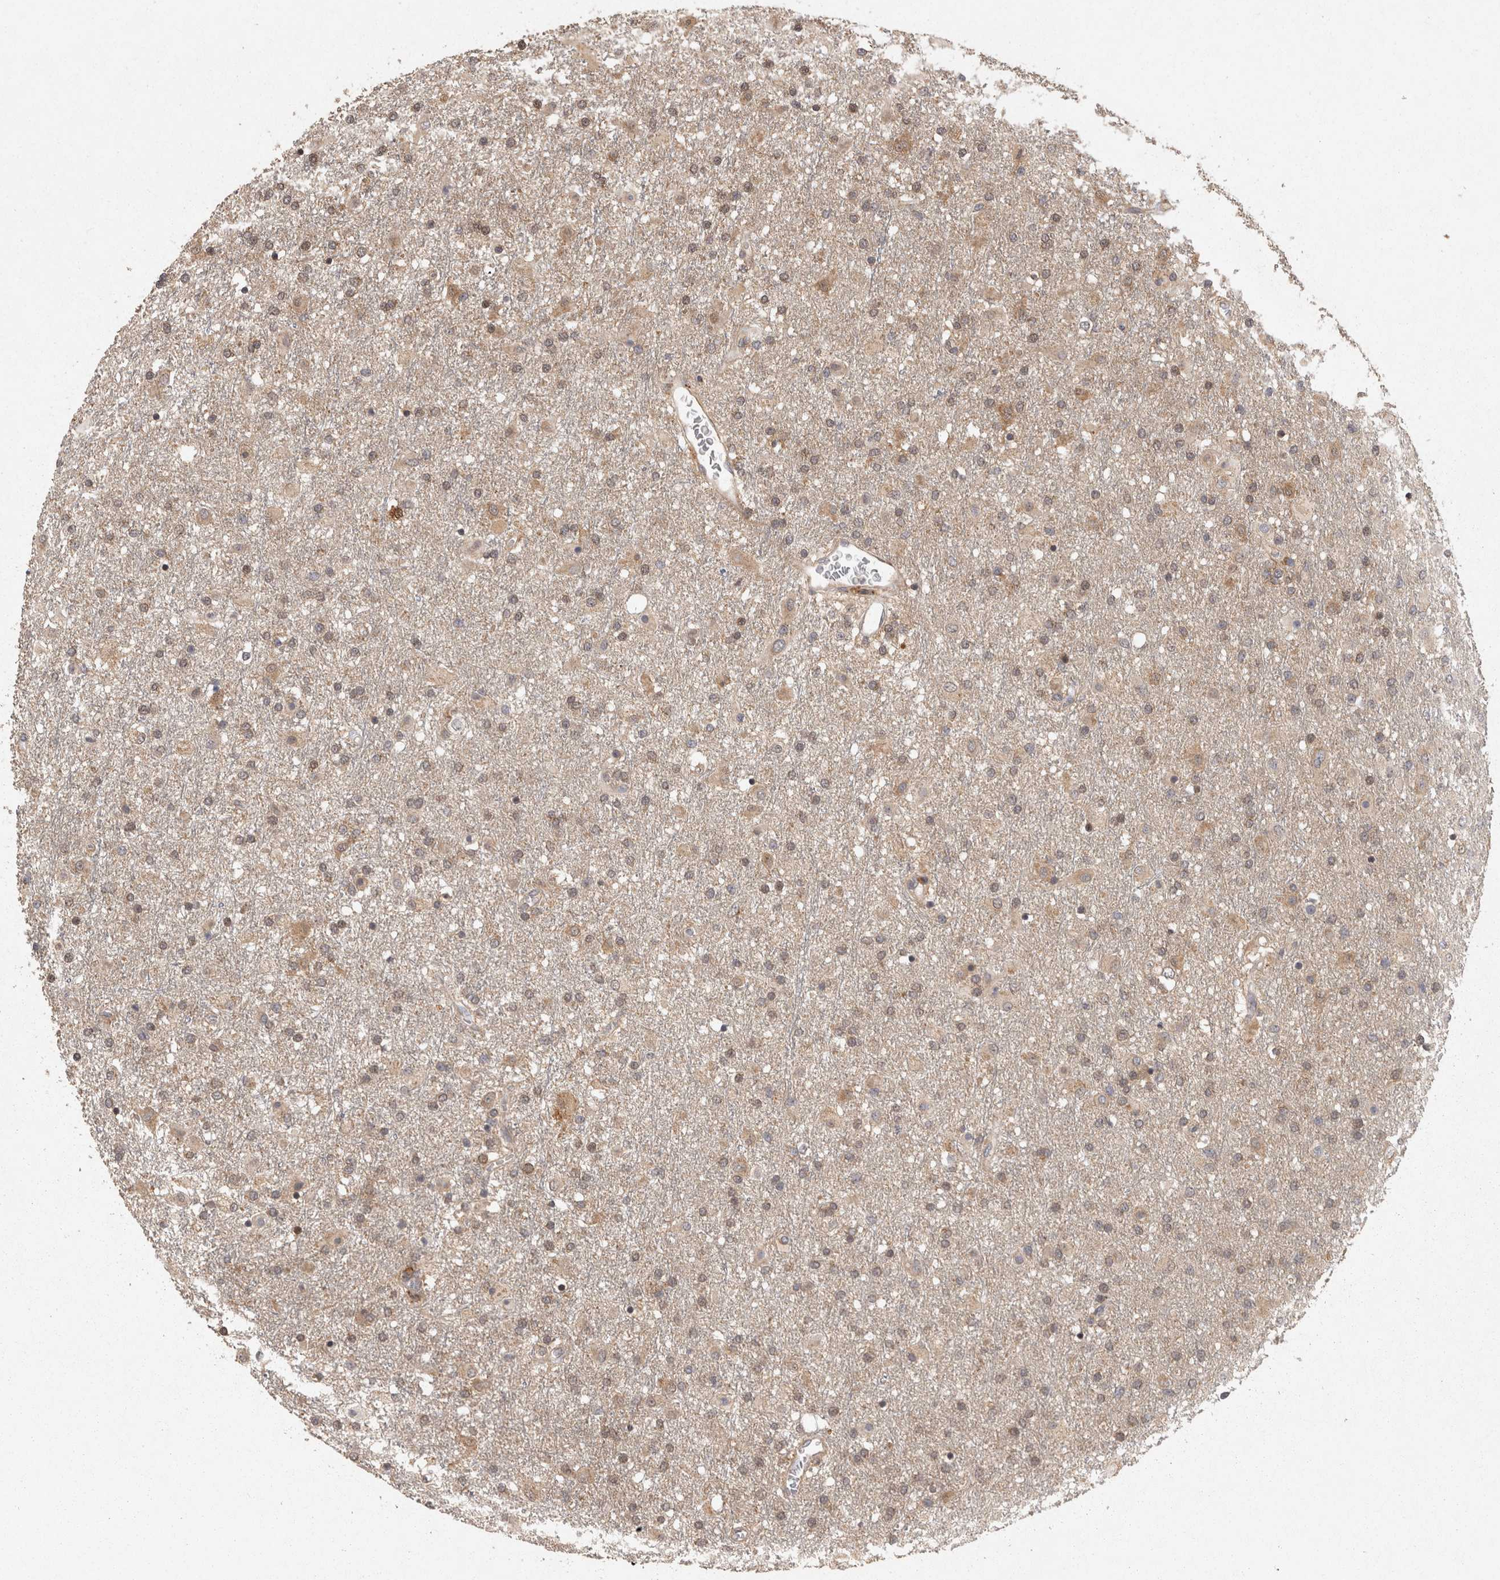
{"staining": {"intensity": "weak", "quantity": "<25%", "location": "cytoplasmic/membranous"}, "tissue": "glioma", "cell_type": "Tumor cells", "image_type": "cancer", "snomed": [{"axis": "morphology", "description": "Glioma, malignant, Low grade"}, {"axis": "topography", "description": "Brain"}], "caption": "The IHC image has no significant expression in tumor cells of glioma tissue.", "gene": "ACAT2", "patient": {"sex": "male", "age": 65}}